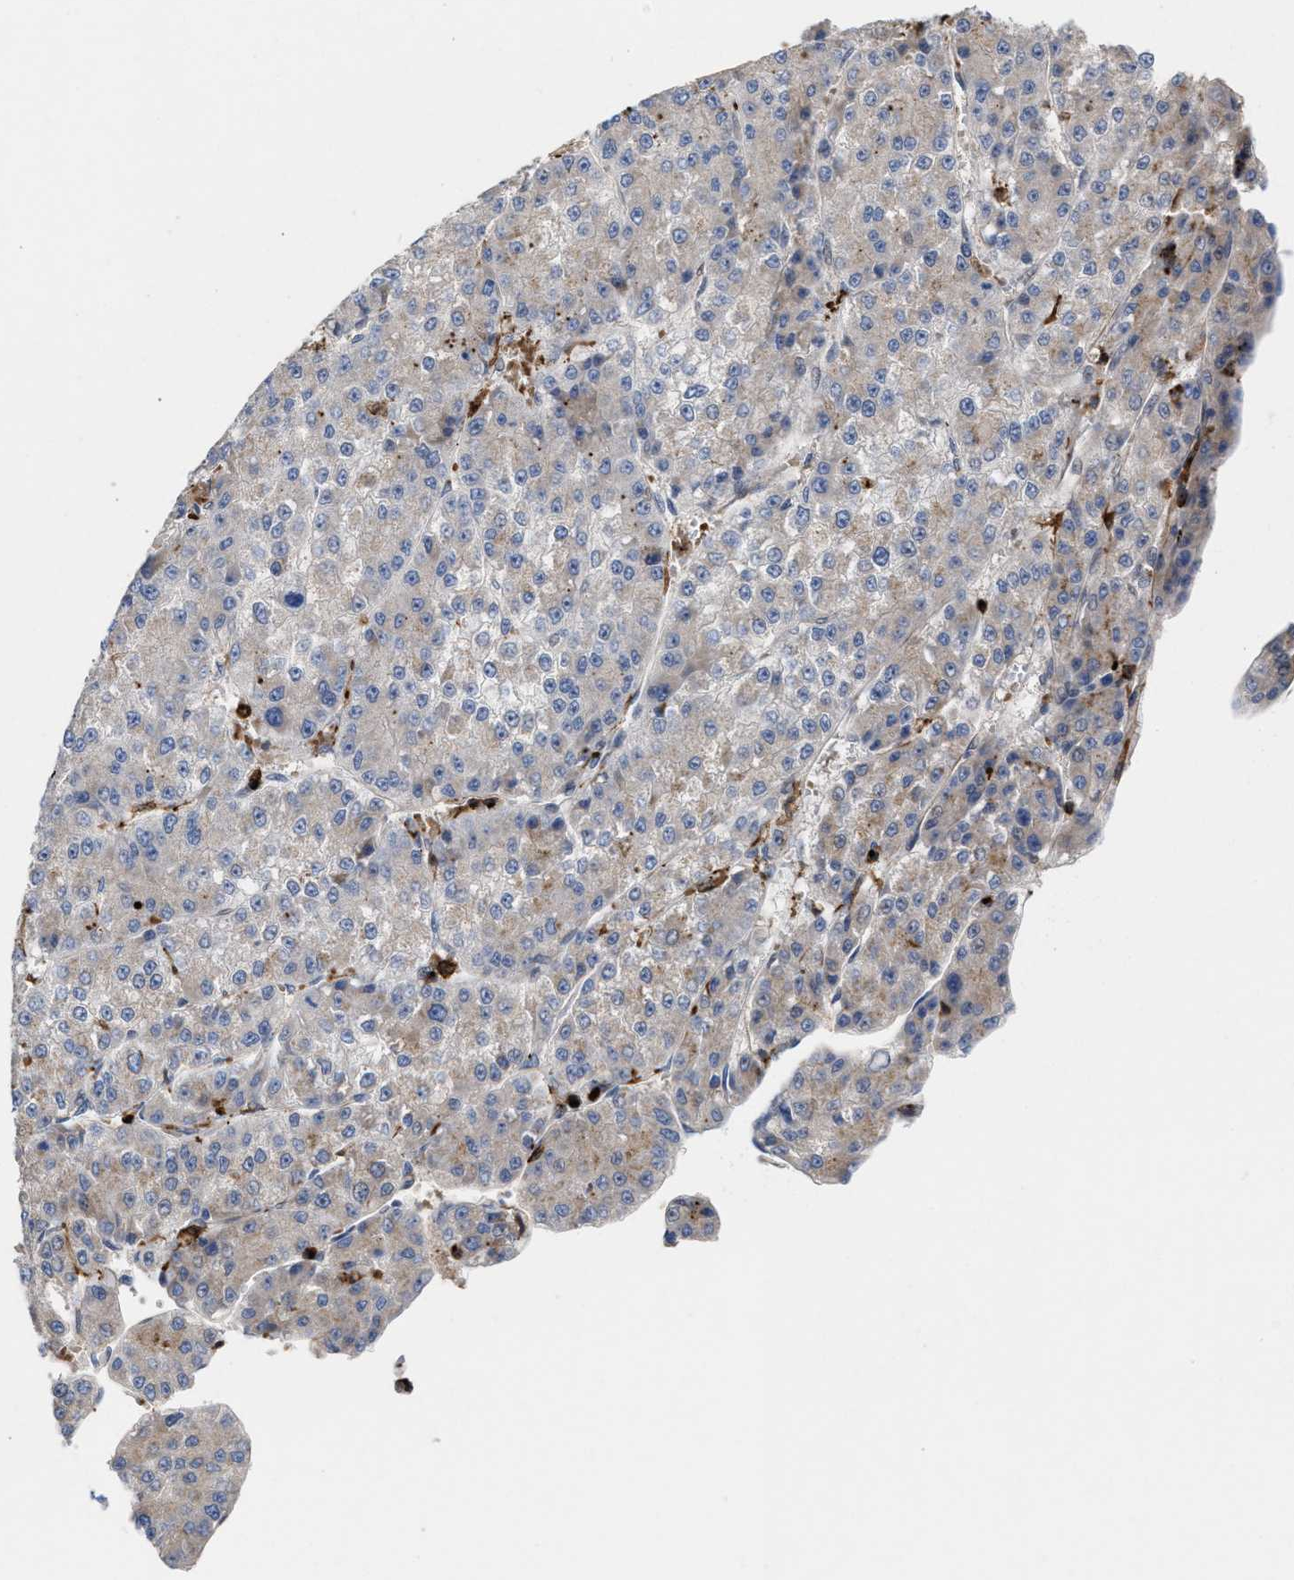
{"staining": {"intensity": "weak", "quantity": "<25%", "location": "cytoplasmic/membranous"}, "tissue": "liver cancer", "cell_type": "Tumor cells", "image_type": "cancer", "snomed": [{"axis": "morphology", "description": "Carcinoma, Hepatocellular, NOS"}, {"axis": "topography", "description": "Liver"}], "caption": "High magnification brightfield microscopy of hepatocellular carcinoma (liver) stained with DAB (brown) and counterstained with hematoxylin (blue): tumor cells show no significant positivity. (DAB immunohistochemistry (IHC) visualized using brightfield microscopy, high magnification).", "gene": "PTPRE", "patient": {"sex": "female", "age": 73}}